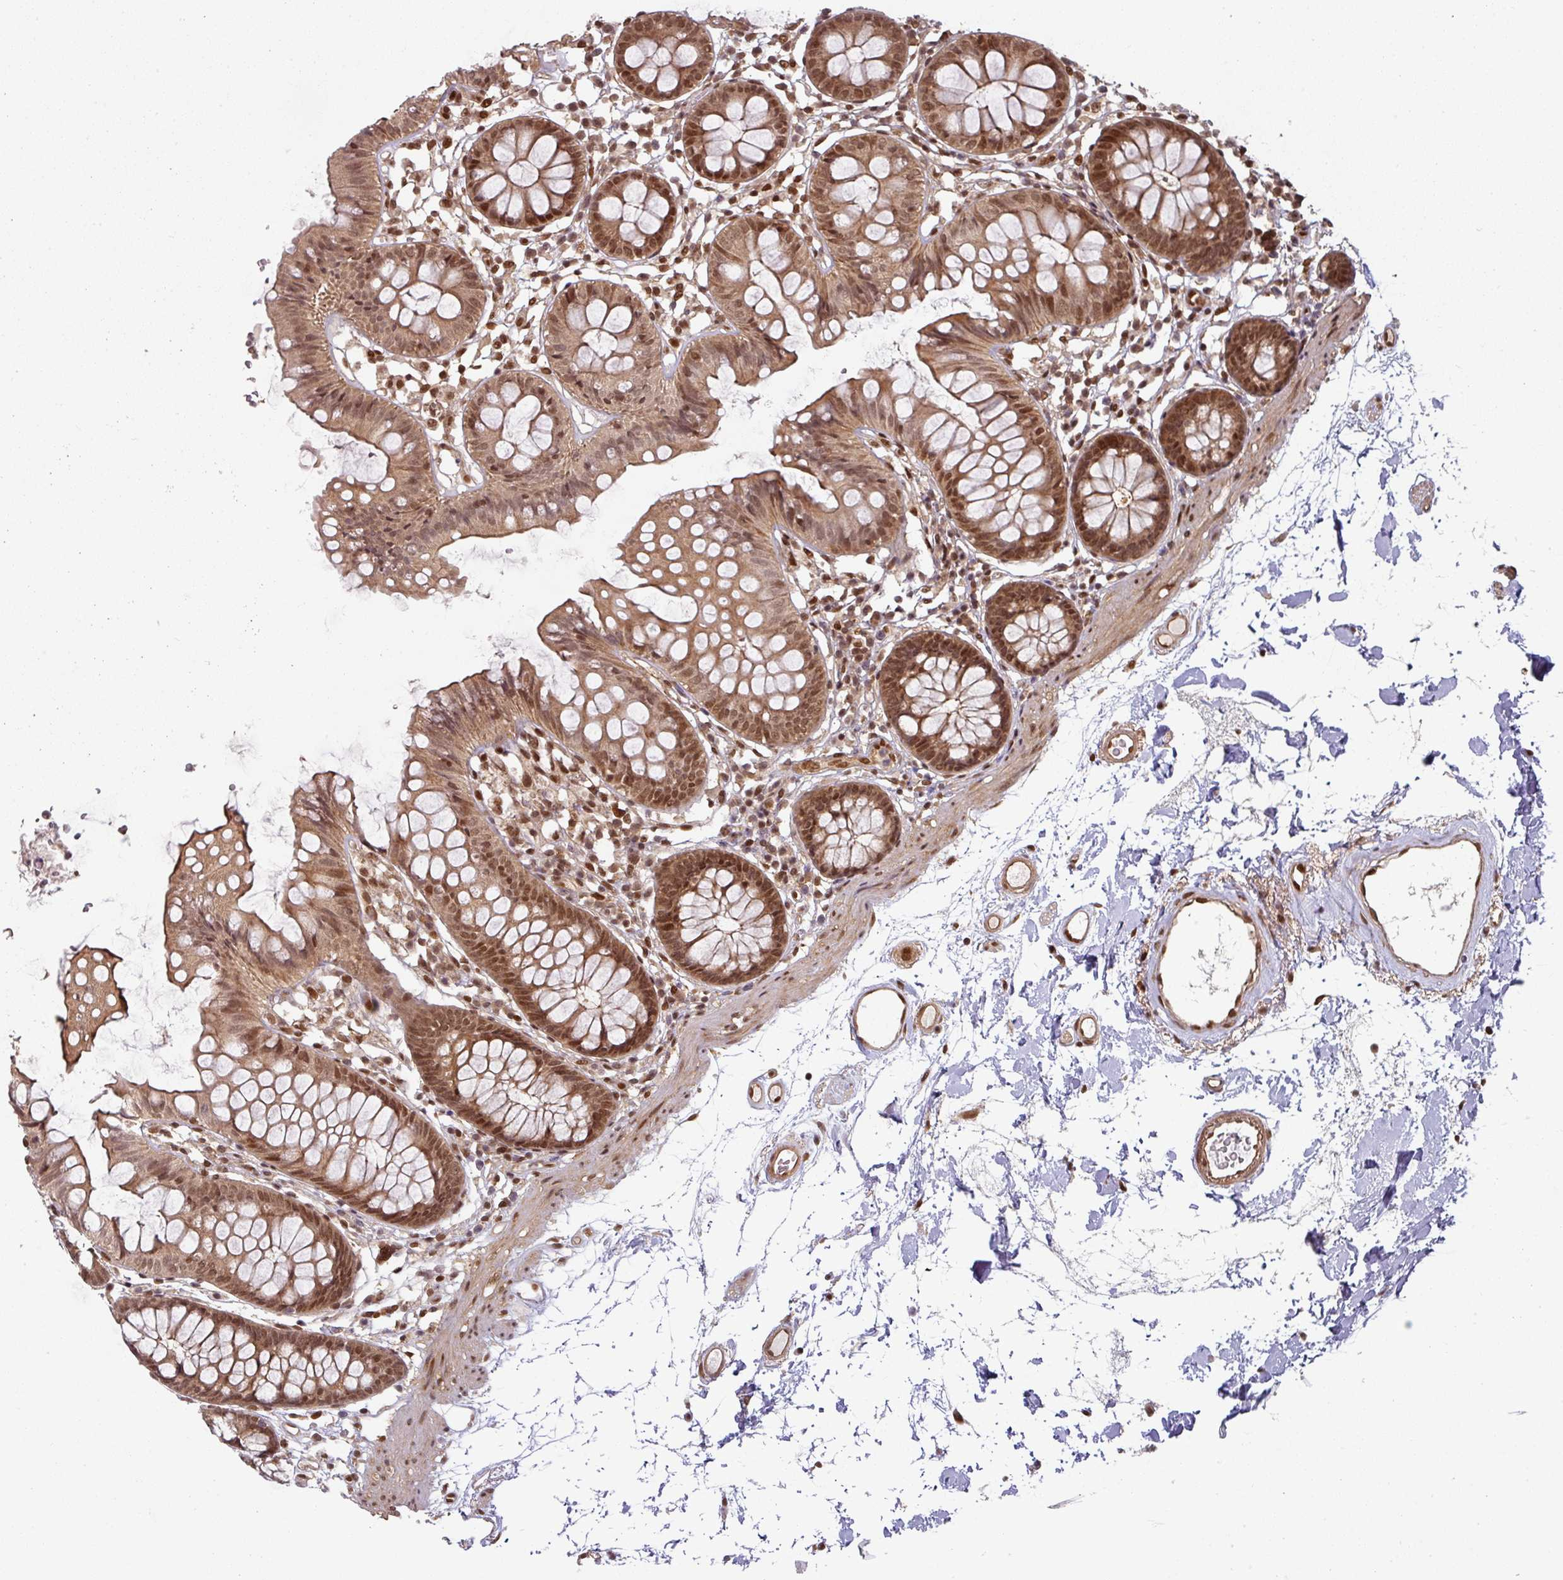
{"staining": {"intensity": "moderate", "quantity": ">75%", "location": "cytoplasmic/membranous,nuclear"}, "tissue": "colon", "cell_type": "Endothelial cells", "image_type": "normal", "snomed": [{"axis": "morphology", "description": "Normal tissue, NOS"}, {"axis": "topography", "description": "Colon"}], "caption": "Brown immunohistochemical staining in unremarkable human colon reveals moderate cytoplasmic/membranous,nuclear staining in about >75% of endothelial cells. Using DAB (brown) and hematoxylin (blue) stains, captured at high magnification using brightfield microscopy.", "gene": "SIK3", "patient": {"sex": "female", "age": 84}}